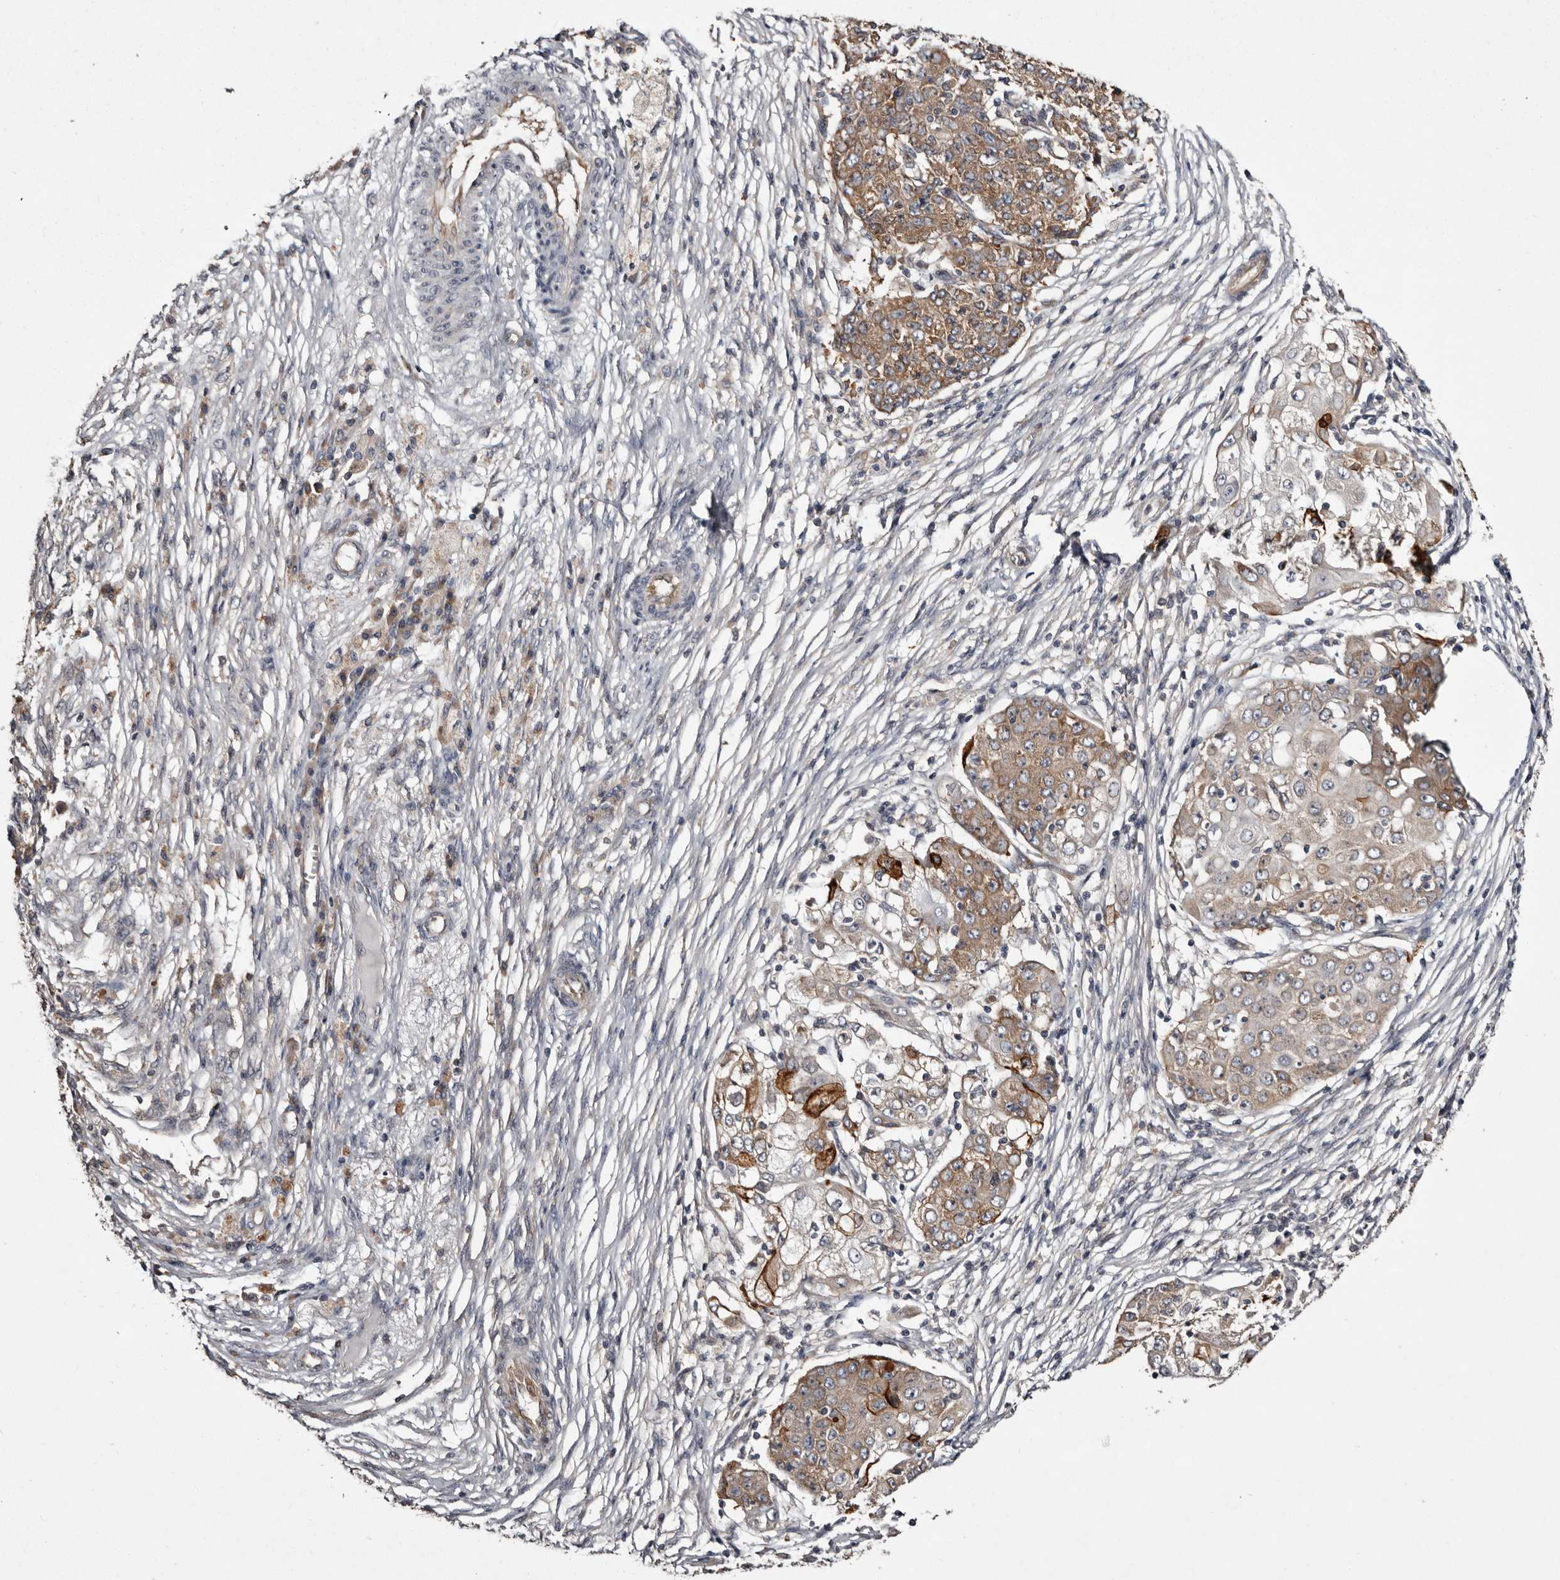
{"staining": {"intensity": "moderate", "quantity": ">75%", "location": "cytoplasmic/membranous"}, "tissue": "ovarian cancer", "cell_type": "Tumor cells", "image_type": "cancer", "snomed": [{"axis": "morphology", "description": "Carcinoma, endometroid"}, {"axis": "topography", "description": "Ovary"}], "caption": "Brown immunohistochemical staining in endometroid carcinoma (ovarian) exhibits moderate cytoplasmic/membranous staining in about >75% of tumor cells.", "gene": "DARS1", "patient": {"sex": "female", "age": 42}}